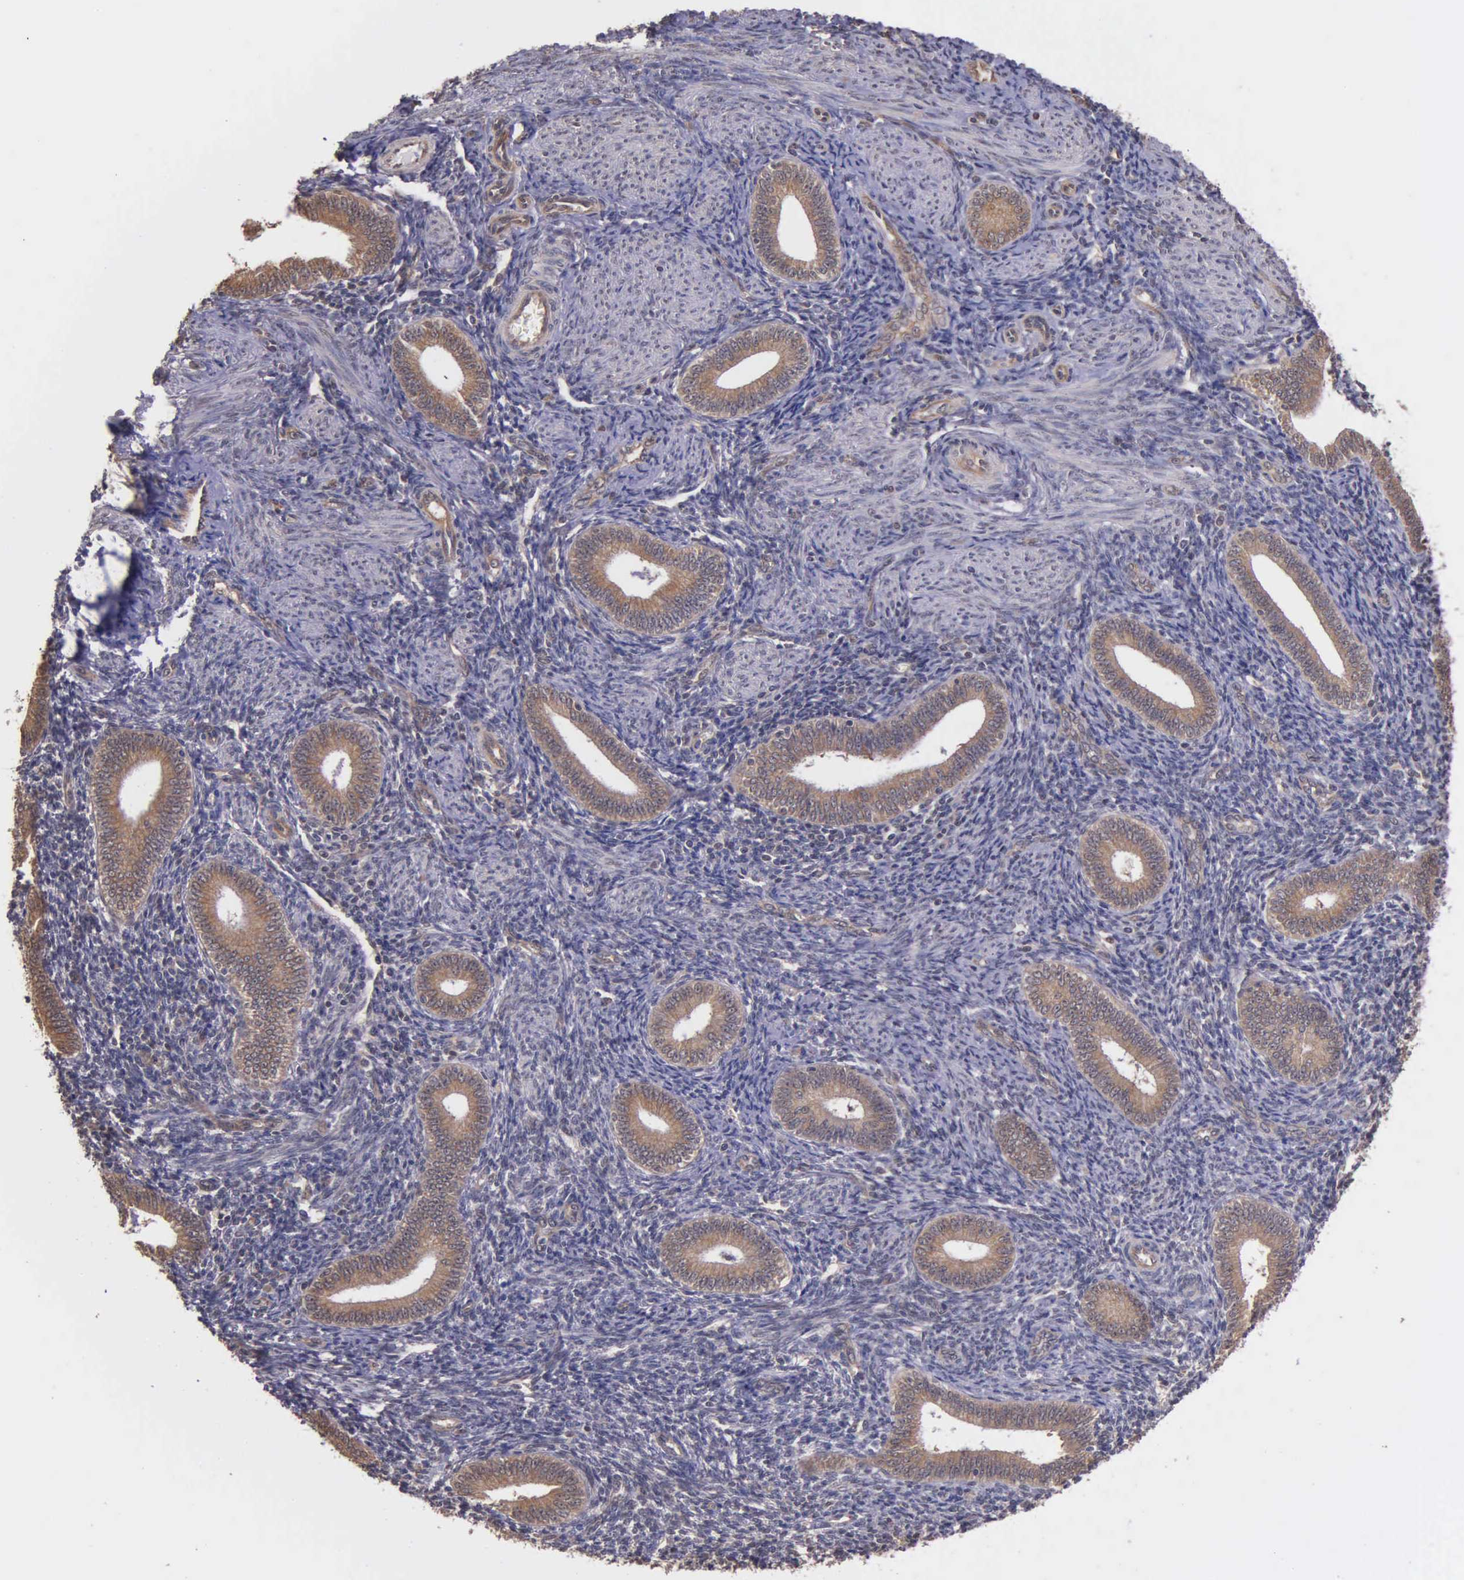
{"staining": {"intensity": "moderate", "quantity": "25%-75%", "location": "cytoplasmic/membranous,nuclear"}, "tissue": "endometrium", "cell_type": "Cells in endometrial stroma", "image_type": "normal", "snomed": [{"axis": "morphology", "description": "Normal tissue, NOS"}, {"axis": "topography", "description": "Endometrium"}], "caption": "Protein staining of normal endometrium demonstrates moderate cytoplasmic/membranous,nuclear expression in approximately 25%-75% of cells in endometrial stroma.", "gene": "PSMC1", "patient": {"sex": "female", "age": 35}}